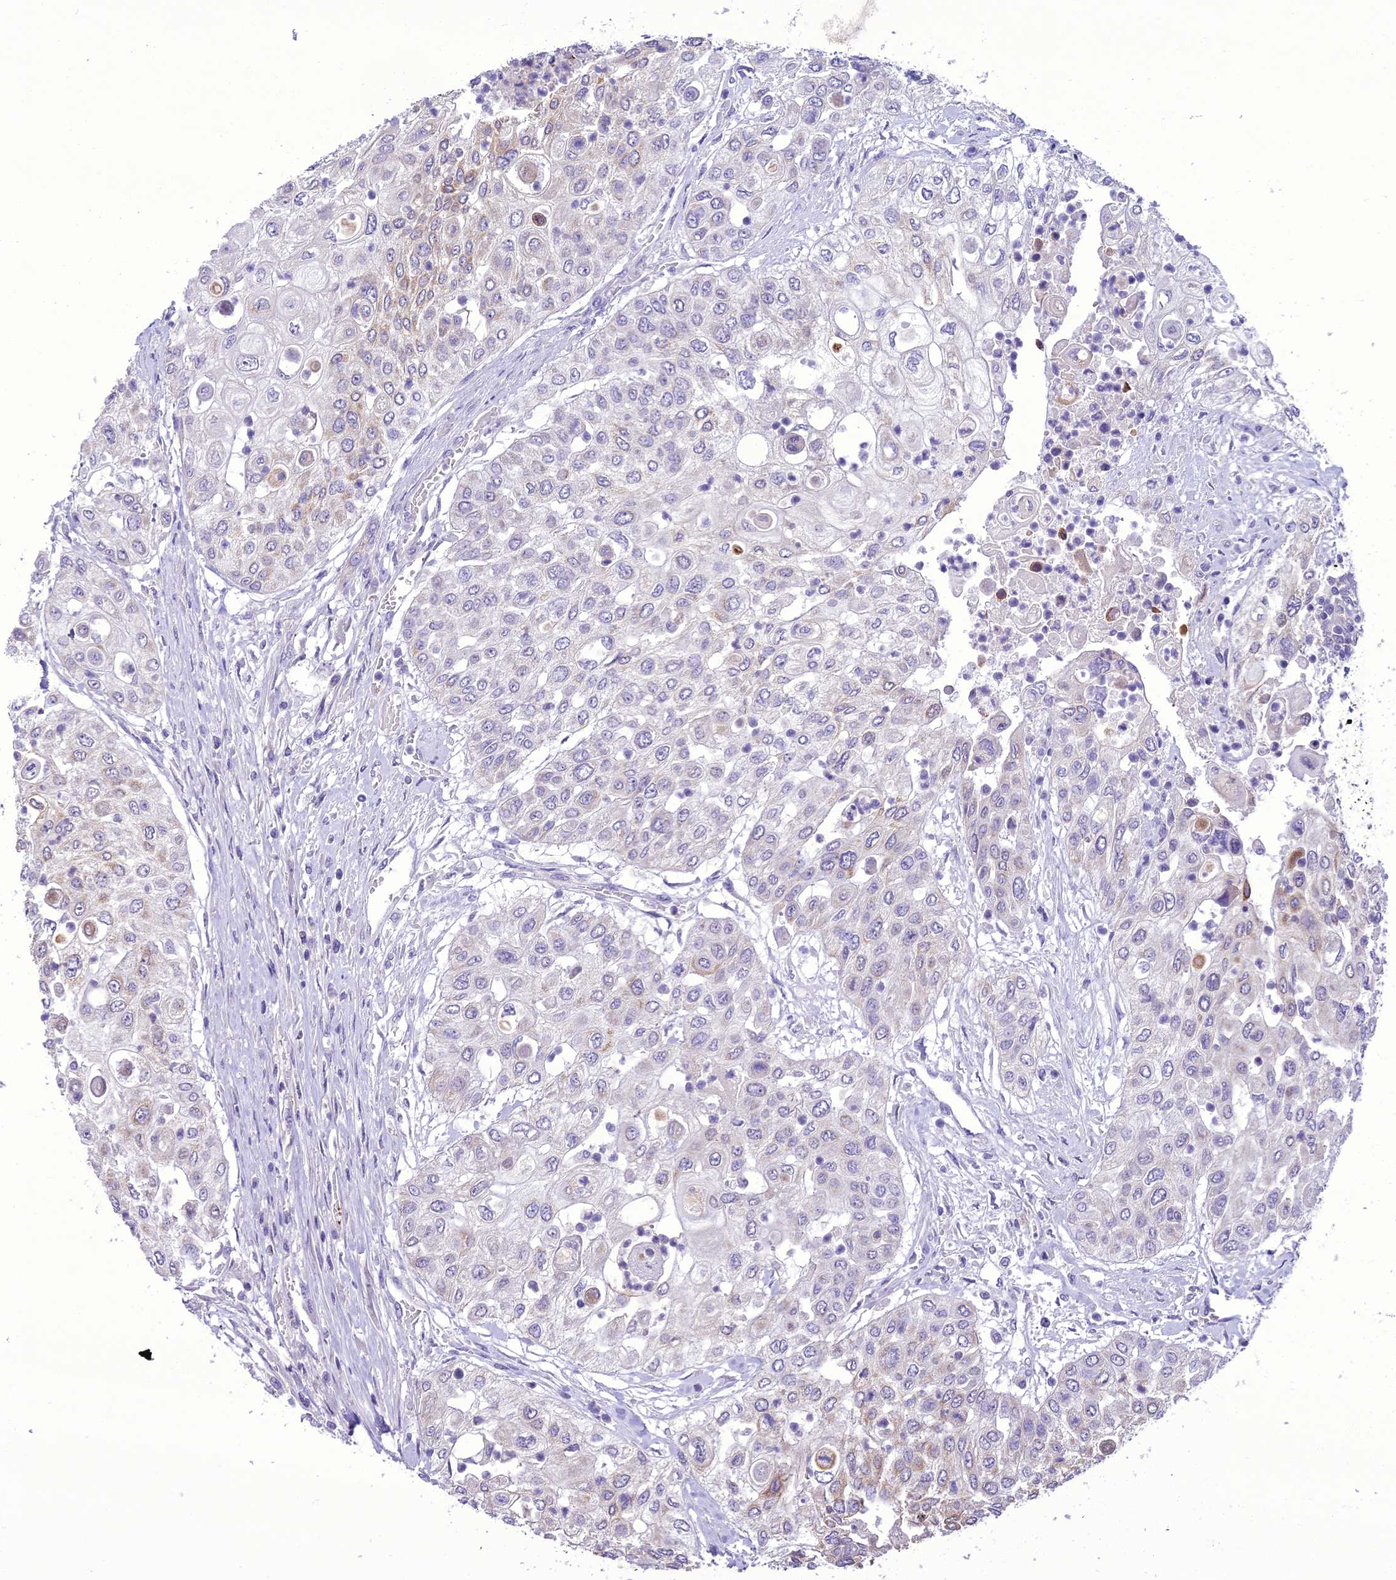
{"staining": {"intensity": "weak", "quantity": "<25%", "location": "cytoplasmic/membranous"}, "tissue": "urothelial cancer", "cell_type": "Tumor cells", "image_type": "cancer", "snomed": [{"axis": "morphology", "description": "Urothelial carcinoma, High grade"}, {"axis": "topography", "description": "Urinary bladder"}], "caption": "Tumor cells show no significant protein expression in urothelial carcinoma (high-grade). The staining is performed using DAB (3,3'-diaminobenzidine) brown chromogen with nuclei counter-stained in using hematoxylin.", "gene": "SCRT1", "patient": {"sex": "female", "age": 79}}